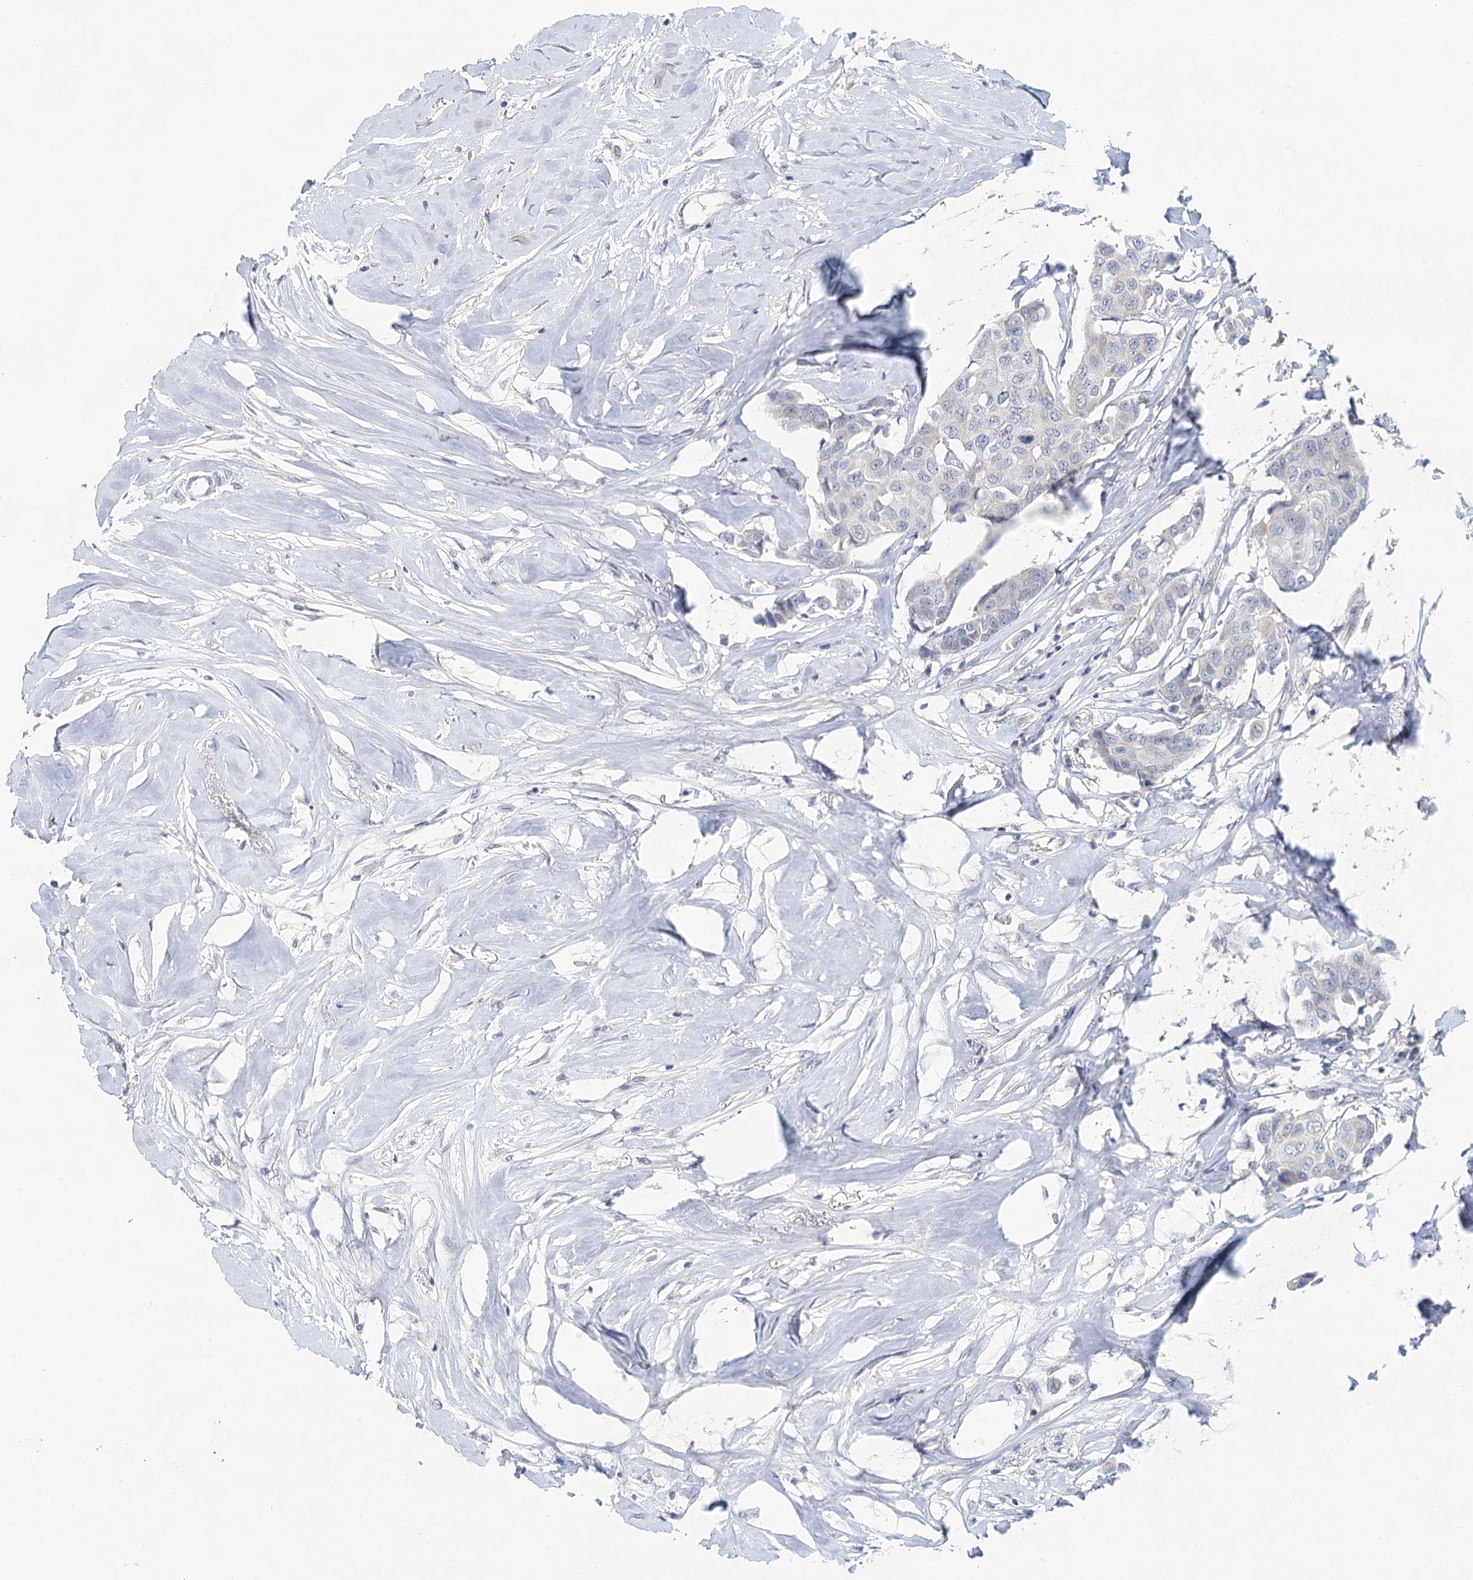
{"staining": {"intensity": "negative", "quantity": "none", "location": "none"}, "tissue": "breast cancer", "cell_type": "Tumor cells", "image_type": "cancer", "snomed": [{"axis": "morphology", "description": "Duct carcinoma"}, {"axis": "topography", "description": "Breast"}], "caption": "This is an immunohistochemistry (IHC) image of invasive ductal carcinoma (breast). There is no expression in tumor cells.", "gene": "BLTP1", "patient": {"sex": "female", "age": 80}}